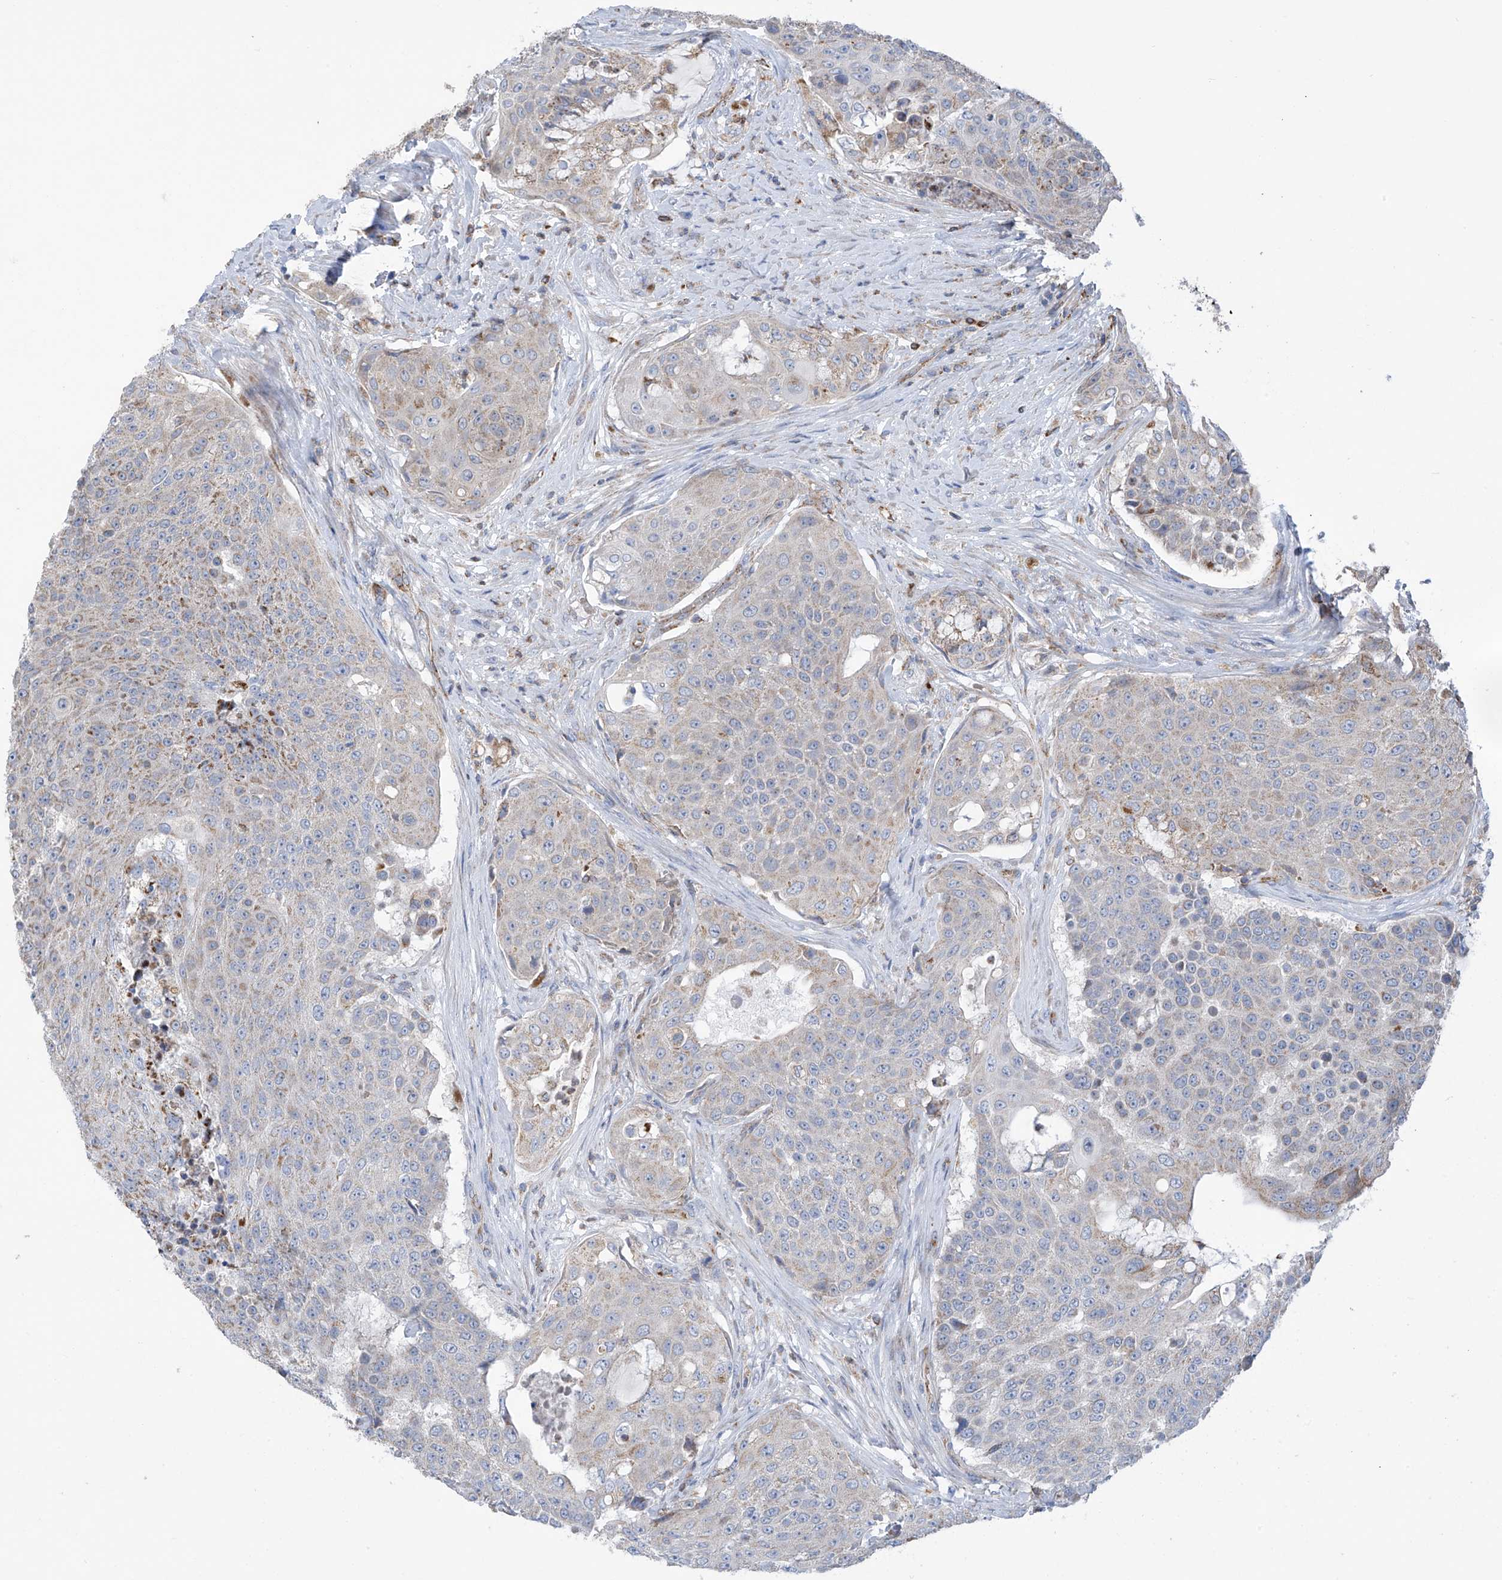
{"staining": {"intensity": "weak", "quantity": "<25%", "location": "cytoplasmic/membranous"}, "tissue": "urothelial cancer", "cell_type": "Tumor cells", "image_type": "cancer", "snomed": [{"axis": "morphology", "description": "Urothelial carcinoma, High grade"}, {"axis": "topography", "description": "Urinary bladder"}], "caption": "Tumor cells are negative for brown protein staining in high-grade urothelial carcinoma.", "gene": "EIF5B", "patient": {"sex": "female", "age": 63}}